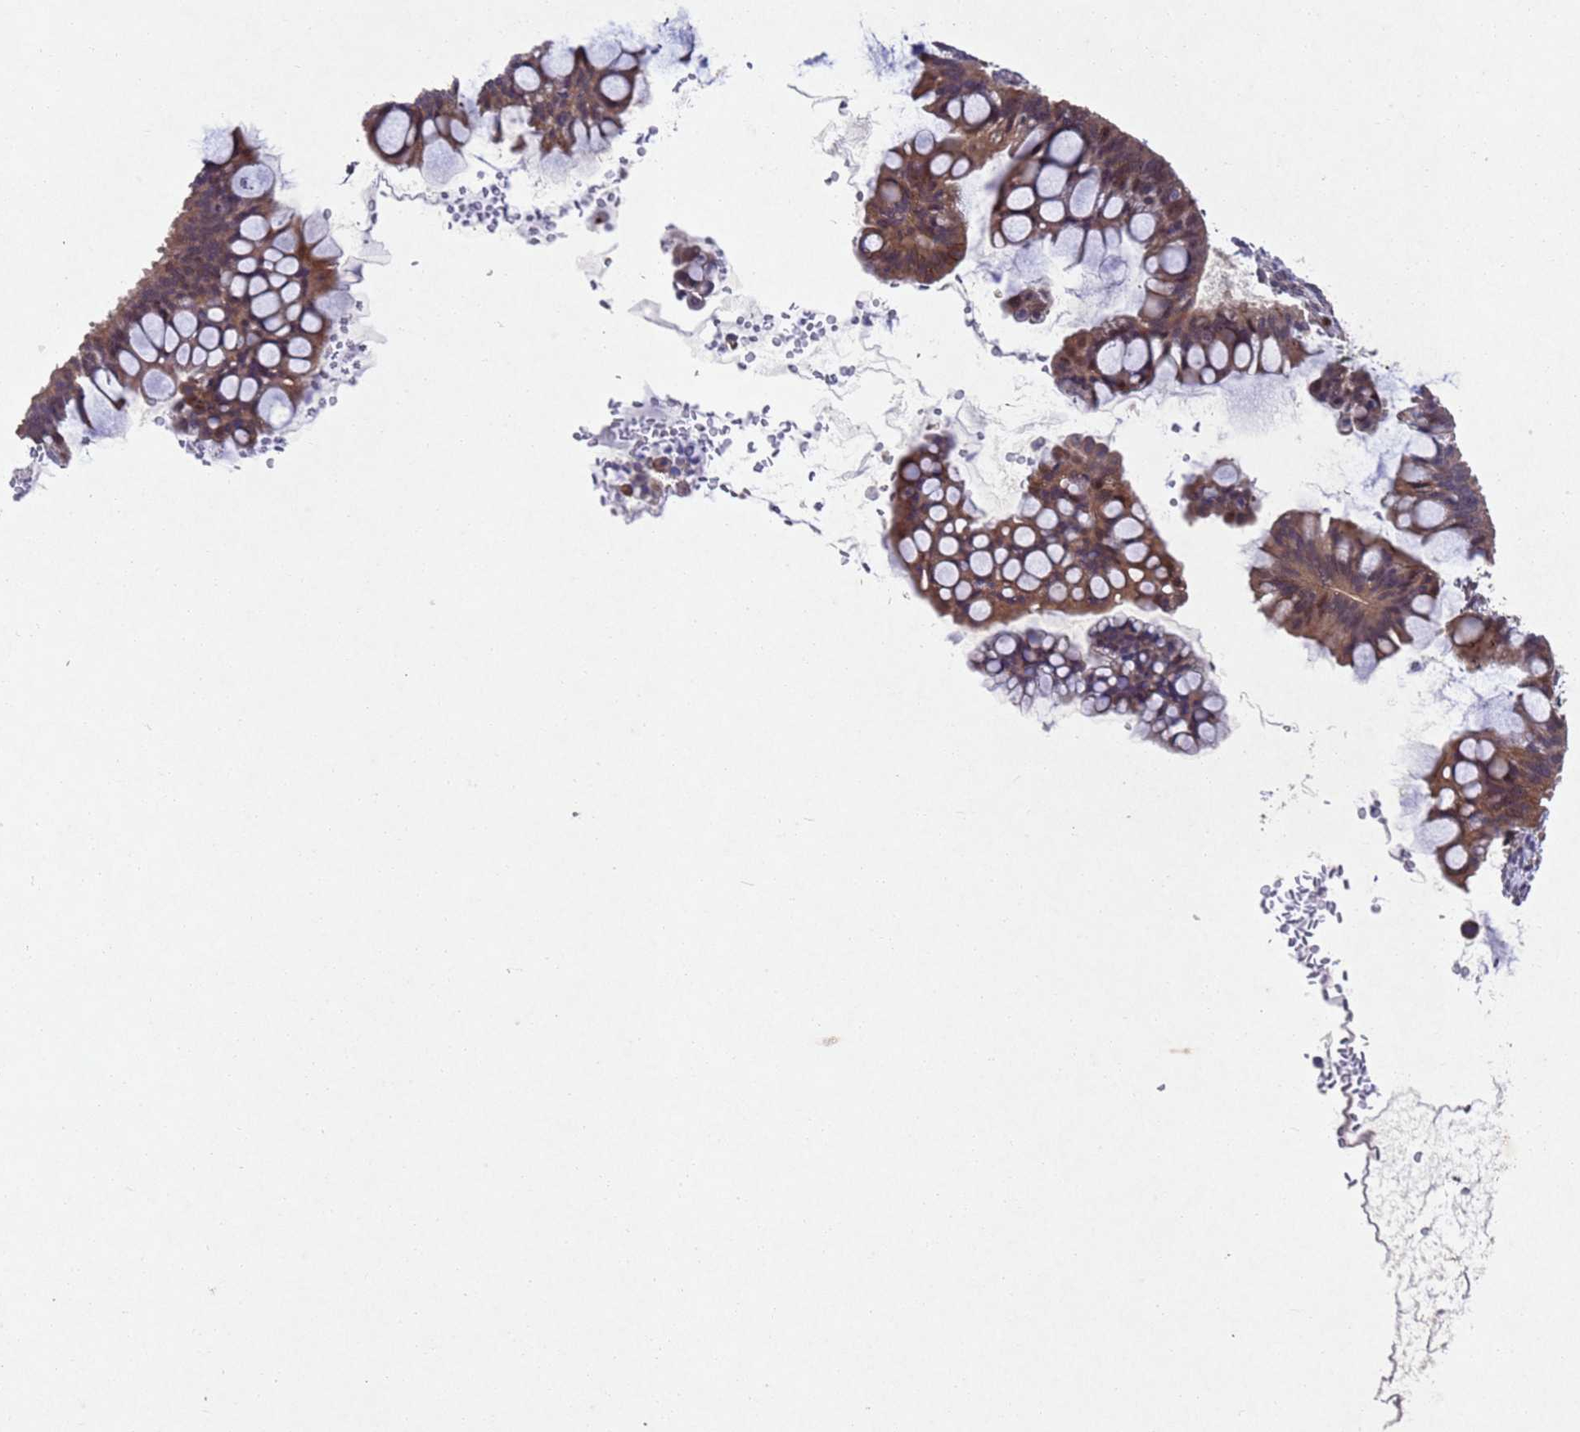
{"staining": {"intensity": "moderate", "quantity": "25%-75%", "location": "cytoplasmic/membranous,nuclear"}, "tissue": "ovarian cancer", "cell_type": "Tumor cells", "image_type": "cancer", "snomed": [{"axis": "morphology", "description": "Cystadenocarcinoma, mucinous, NOS"}, {"axis": "topography", "description": "Ovary"}], "caption": "Moderate cytoplasmic/membranous and nuclear expression for a protein is appreciated in about 25%-75% of tumor cells of mucinous cystadenocarcinoma (ovarian) using IHC.", "gene": "TBK1", "patient": {"sex": "female", "age": 73}}